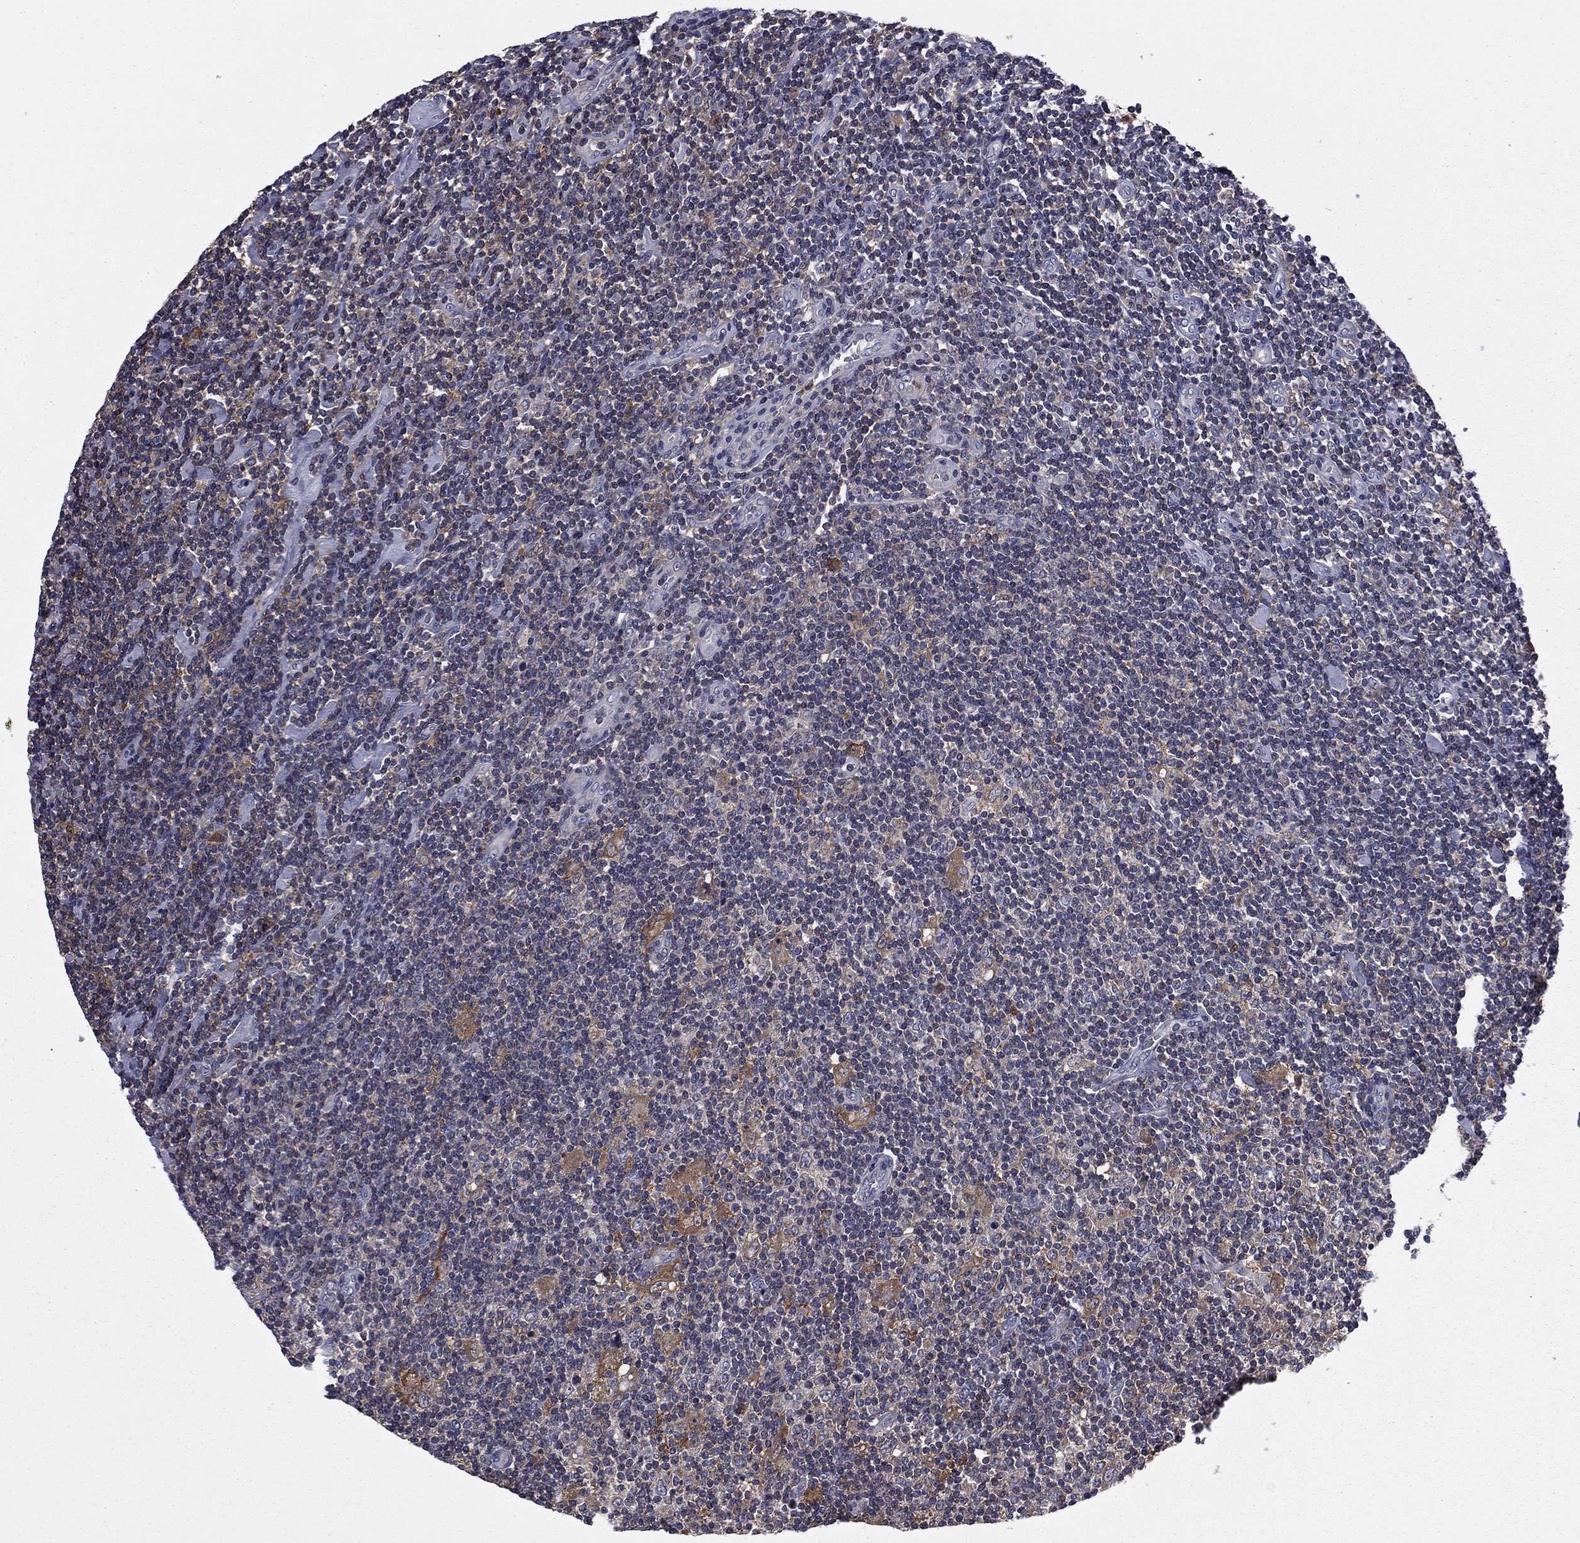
{"staining": {"intensity": "moderate", "quantity": "25%-75%", "location": "cytoplasmic/membranous"}, "tissue": "lymphoma", "cell_type": "Tumor cells", "image_type": "cancer", "snomed": [{"axis": "morphology", "description": "Hodgkin's disease, NOS"}, {"axis": "topography", "description": "Lymph node"}], "caption": "Immunohistochemistry (IHC) histopathology image of neoplastic tissue: lymphoma stained using immunohistochemistry demonstrates medium levels of moderate protein expression localized specifically in the cytoplasmic/membranous of tumor cells, appearing as a cytoplasmic/membranous brown color.", "gene": "CEACAM7", "patient": {"sex": "male", "age": 40}}